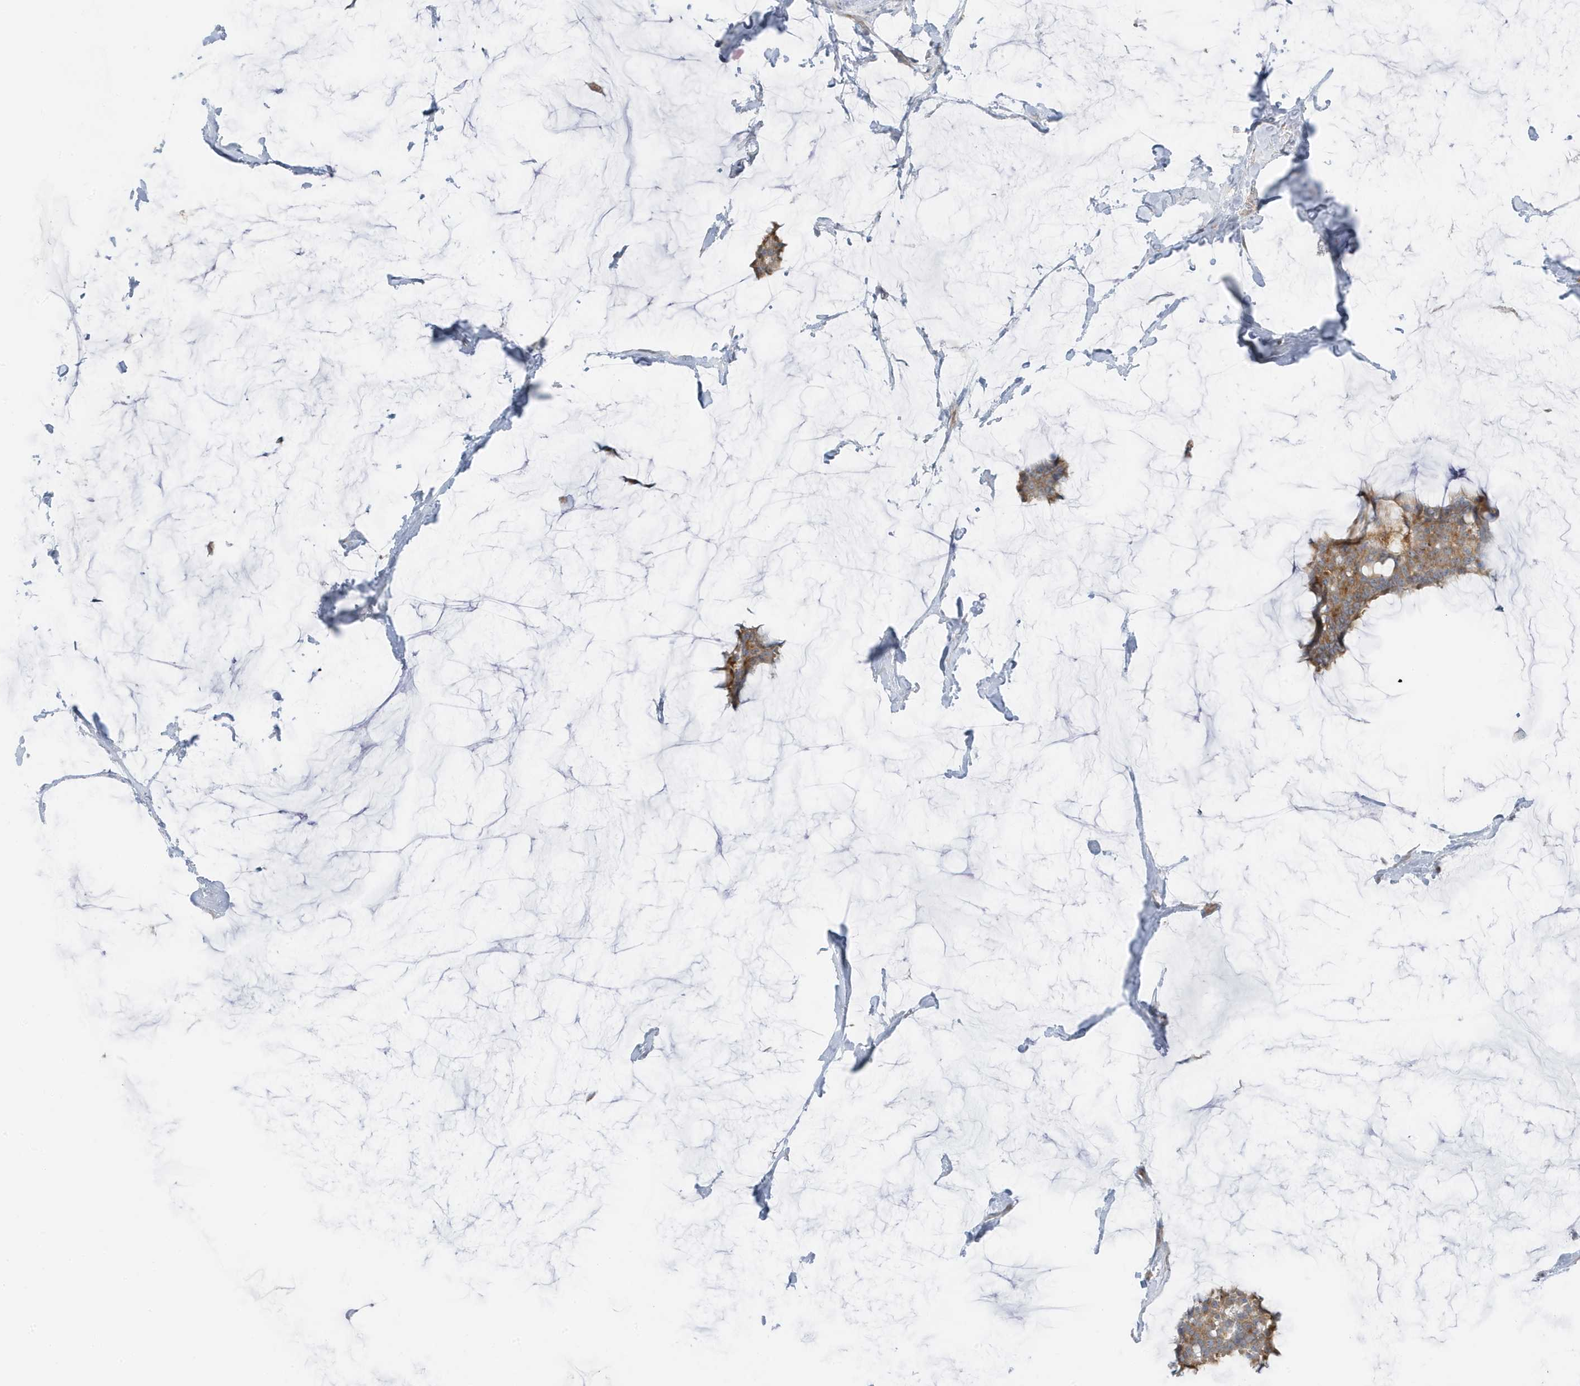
{"staining": {"intensity": "moderate", "quantity": ">75%", "location": "cytoplasmic/membranous"}, "tissue": "breast cancer", "cell_type": "Tumor cells", "image_type": "cancer", "snomed": [{"axis": "morphology", "description": "Duct carcinoma"}, {"axis": "topography", "description": "Breast"}], "caption": "Protein positivity by immunohistochemistry demonstrates moderate cytoplasmic/membranous staining in about >75% of tumor cells in invasive ductal carcinoma (breast). The staining was performed using DAB (3,3'-diaminobenzidine), with brown indicating positive protein expression. Nuclei are stained blue with hematoxylin.", "gene": "GOLGA4", "patient": {"sex": "female", "age": 93}}